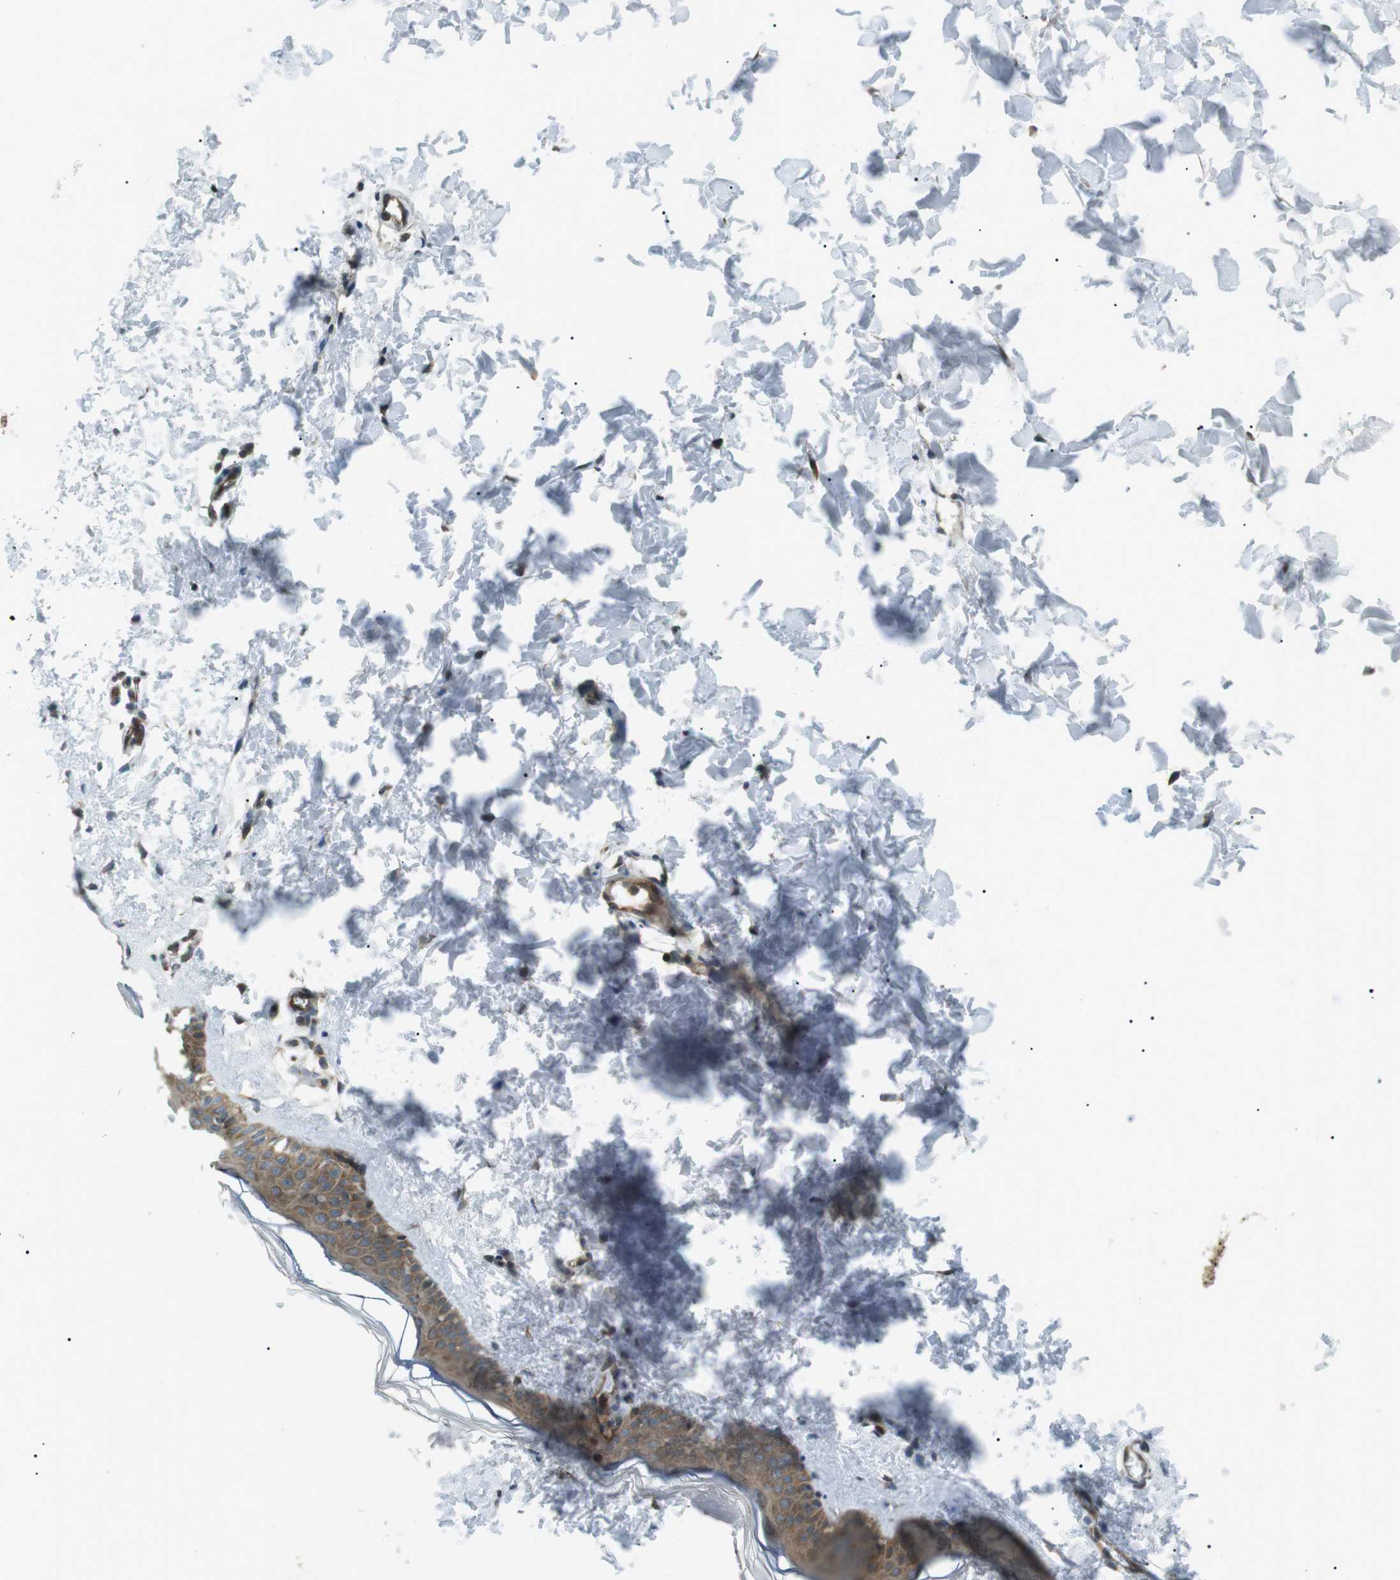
{"staining": {"intensity": "moderate", "quantity": "25%-75%", "location": "cytoplasmic/membranous"}, "tissue": "skin", "cell_type": "Fibroblasts", "image_type": "normal", "snomed": [{"axis": "morphology", "description": "Normal tissue, NOS"}, {"axis": "topography", "description": "Skin"}], "caption": "An immunohistochemistry (IHC) histopathology image of benign tissue is shown. Protein staining in brown shows moderate cytoplasmic/membranous positivity in skin within fibroblasts.", "gene": "TMEM74", "patient": {"sex": "female", "age": 41}}